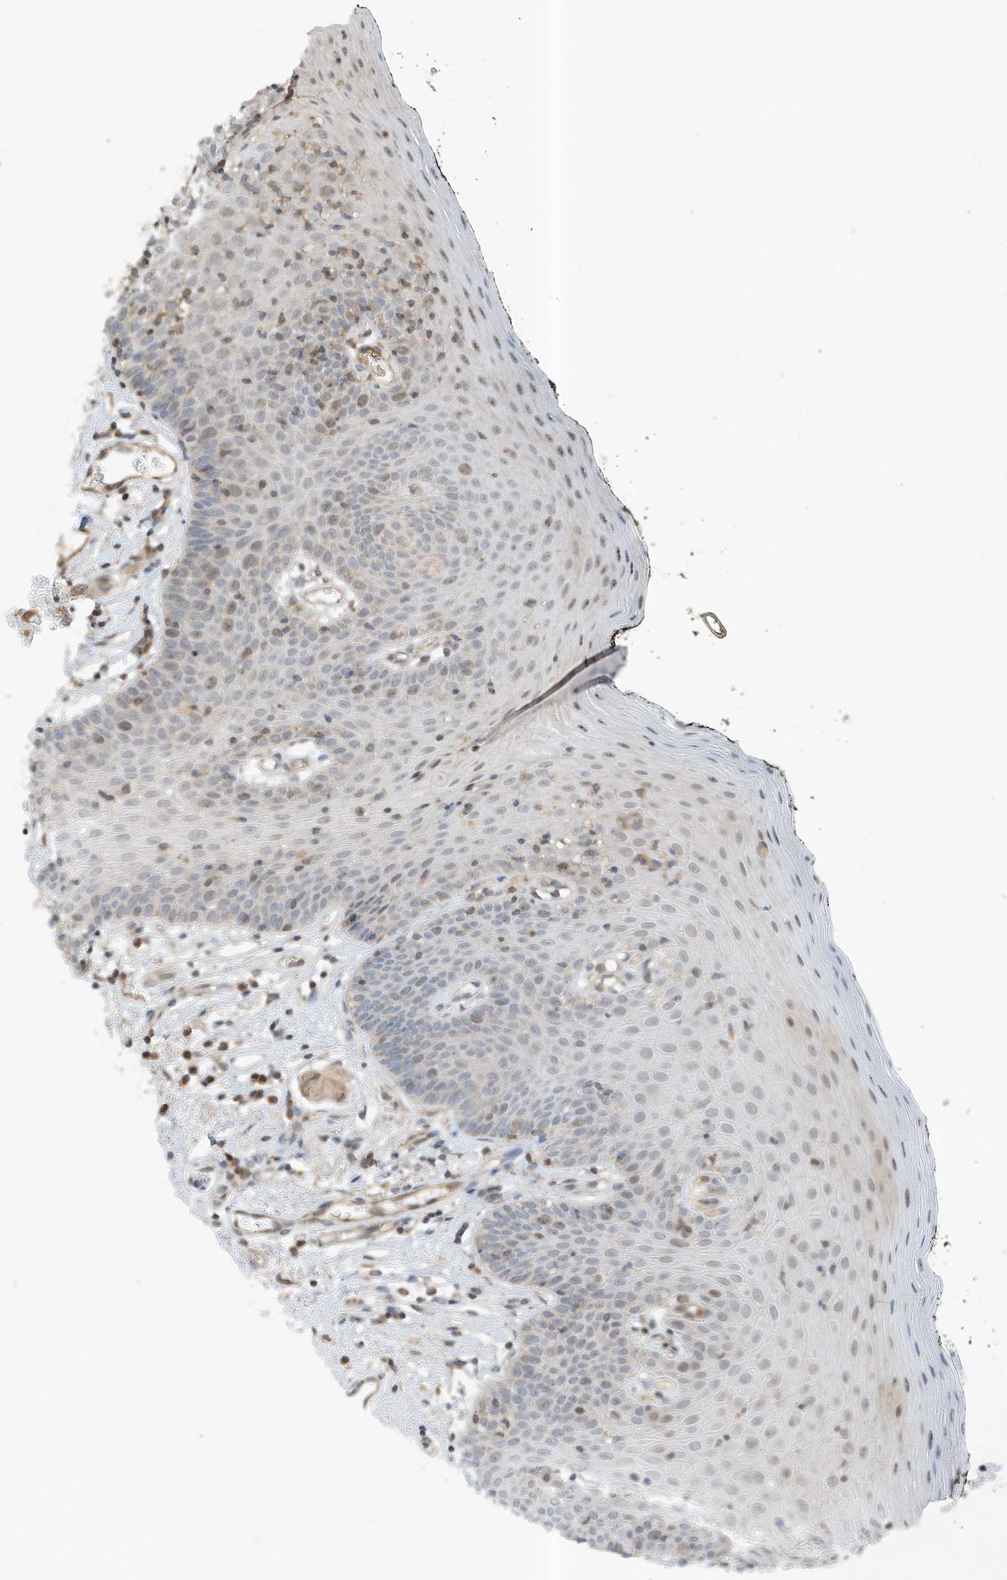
{"staining": {"intensity": "moderate", "quantity": "25%-75%", "location": "nuclear"}, "tissue": "oral mucosa", "cell_type": "Squamous epithelial cells", "image_type": "normal", "snomed": [{"axis": "morphology", "description": "Normal tissue, NOS"}, {"axis": "topography", "description": "Oral tissue"}], "caption": "Brown immunohistochemical staining in benign oral mucosa reveals moderate nuclear staining in about 25%-75% of squamous epithelial cells. The staining was performed using DAB to visualize the protein expression in brown, while the nuclei were stained in blue with hematoxylin (Magnification: 20x).", "gene": "MAST3", "patient": {"sex": "male", "age": 74}}